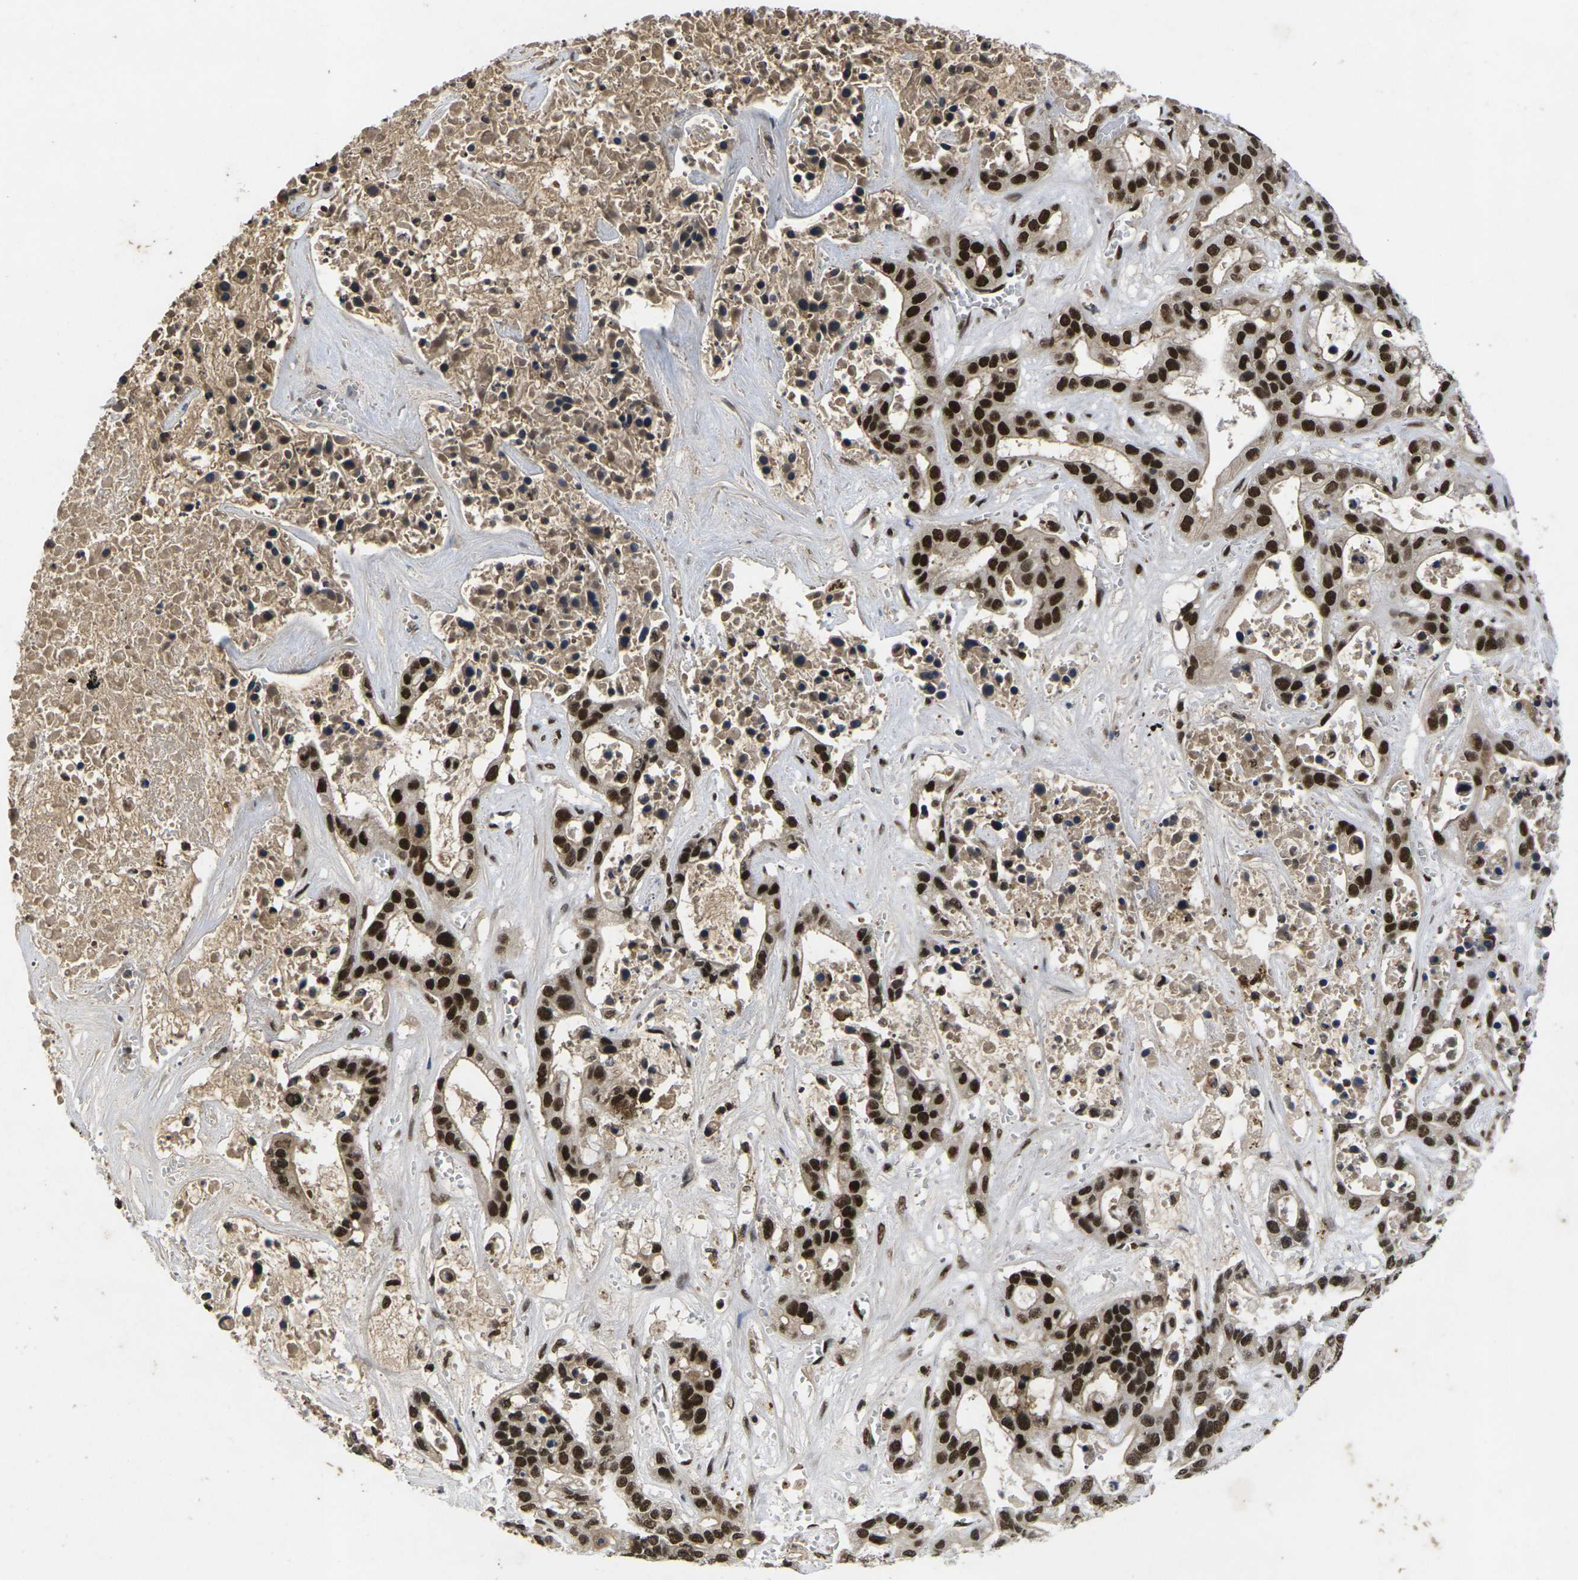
{"staining": {"intensity": "strong", "quantity": ">75%", "location": "nuclear"}, "tissue": "liver cancer", "cell_type": "Tumor cells", "image_type": "cancer", "snomed": [{"axis": "morphology", "description": "Cholangiocarcinoma"}, {"axis": "topography", "description": "Liver"}], "caption": "Protein staining demonstrates strong nuclear positivity in approximately >75% of tumor cells in liver cancer.", "gene": "GTF2E1", "patient": {"sex": "female", "age": 65}}